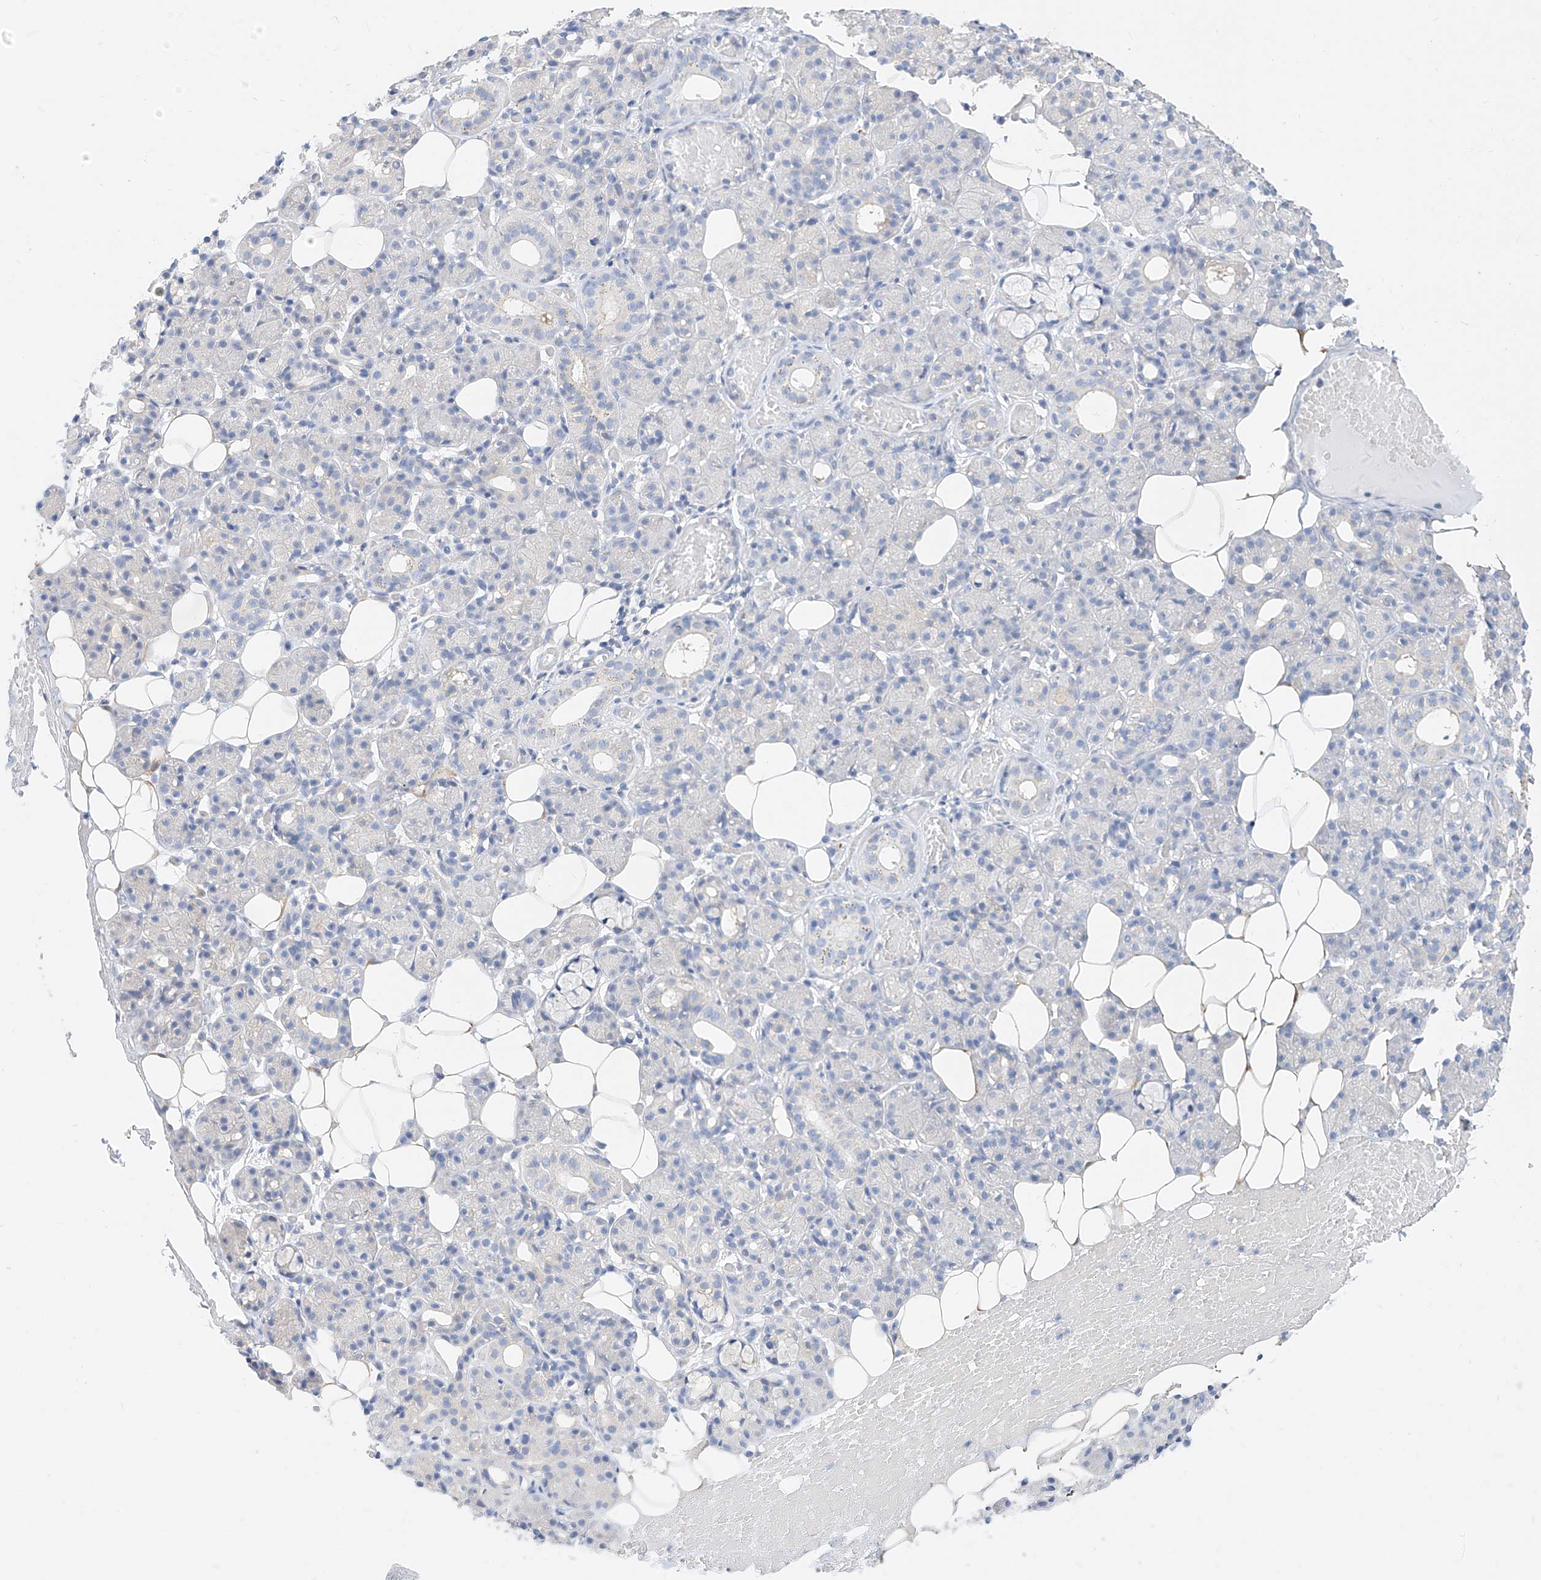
{"staining": {"intensity": "negative", "quantity": "none", "location": "none"}, "tissue": "salivary gland", "cell_type": "Glandular cells", "image_type": "normal", "snomed": [{"axis": "morphology", "description": "Normal tissue, NOS"}, {"axis": "topography", "description": "Salivary gland"}], "caption": "The histopathology image demonstrates no staining of glandular cells in unremarkable salivary gland. (Brightfield microscopy of DAB (3,3'-diaminobenzidine) immunohistochemistry (IHC) at high magnification).", "gene": "ZZEF1", "patient": {"sex": "male", "age": 63}}